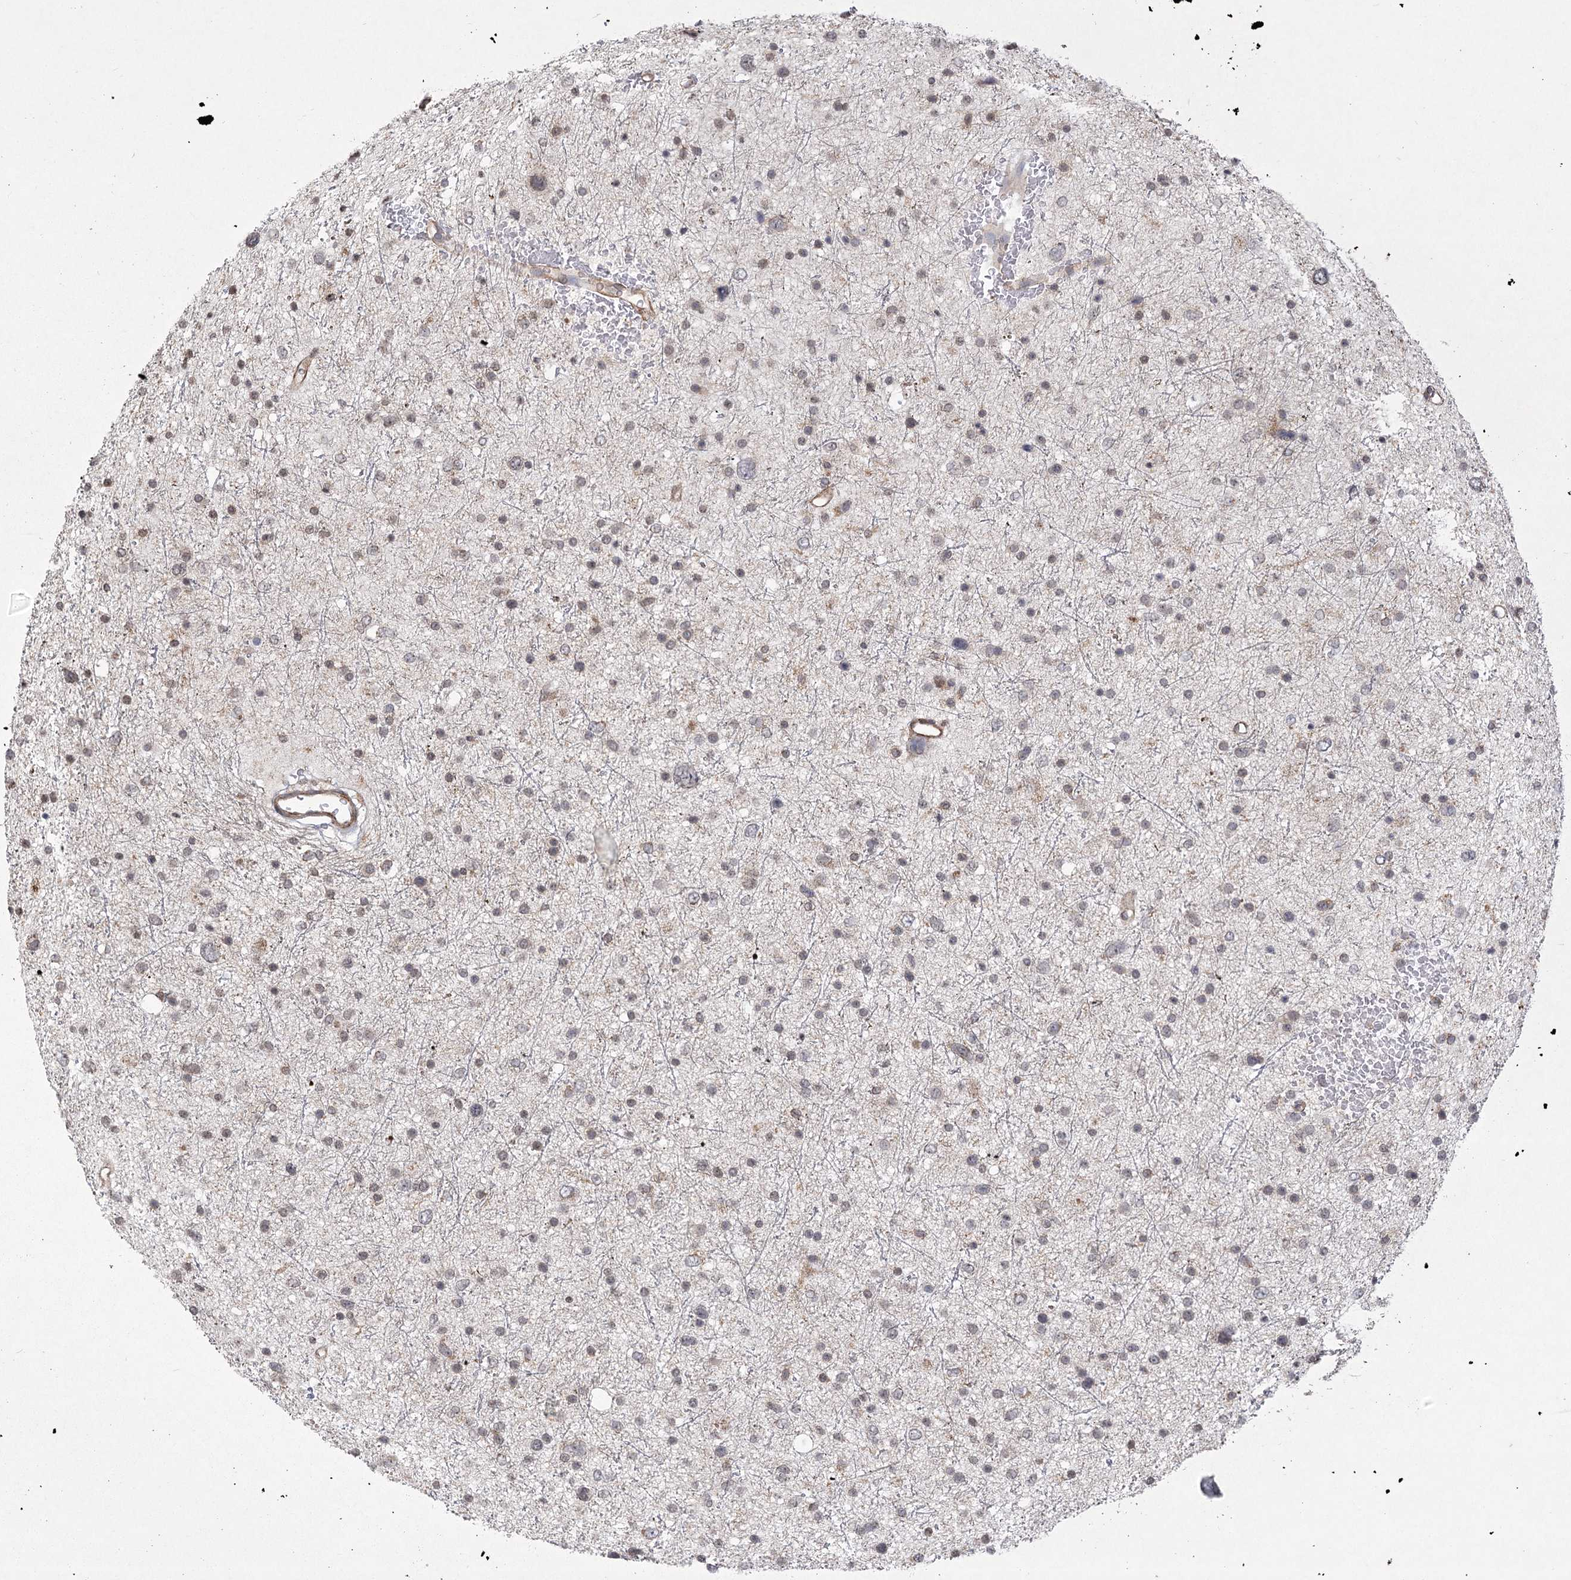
{"staining": {"intensity": "negative", "quantity": "none", "location": "none"}, "tissue": "glioma", "cell_type": "Tumor cells", "image_type": "cancer", "snomed": [{"axis": "morphology", "description": "Glioma, malignant, Low grade"}, {"axis": "topography", "description": "Brain"}], "caption": "Human glioma stained for a protein using immunohistochemistry displays no staining in tumor cells.", "gene": "MEPE", "patient": {"sex": "female", "age": 37}}